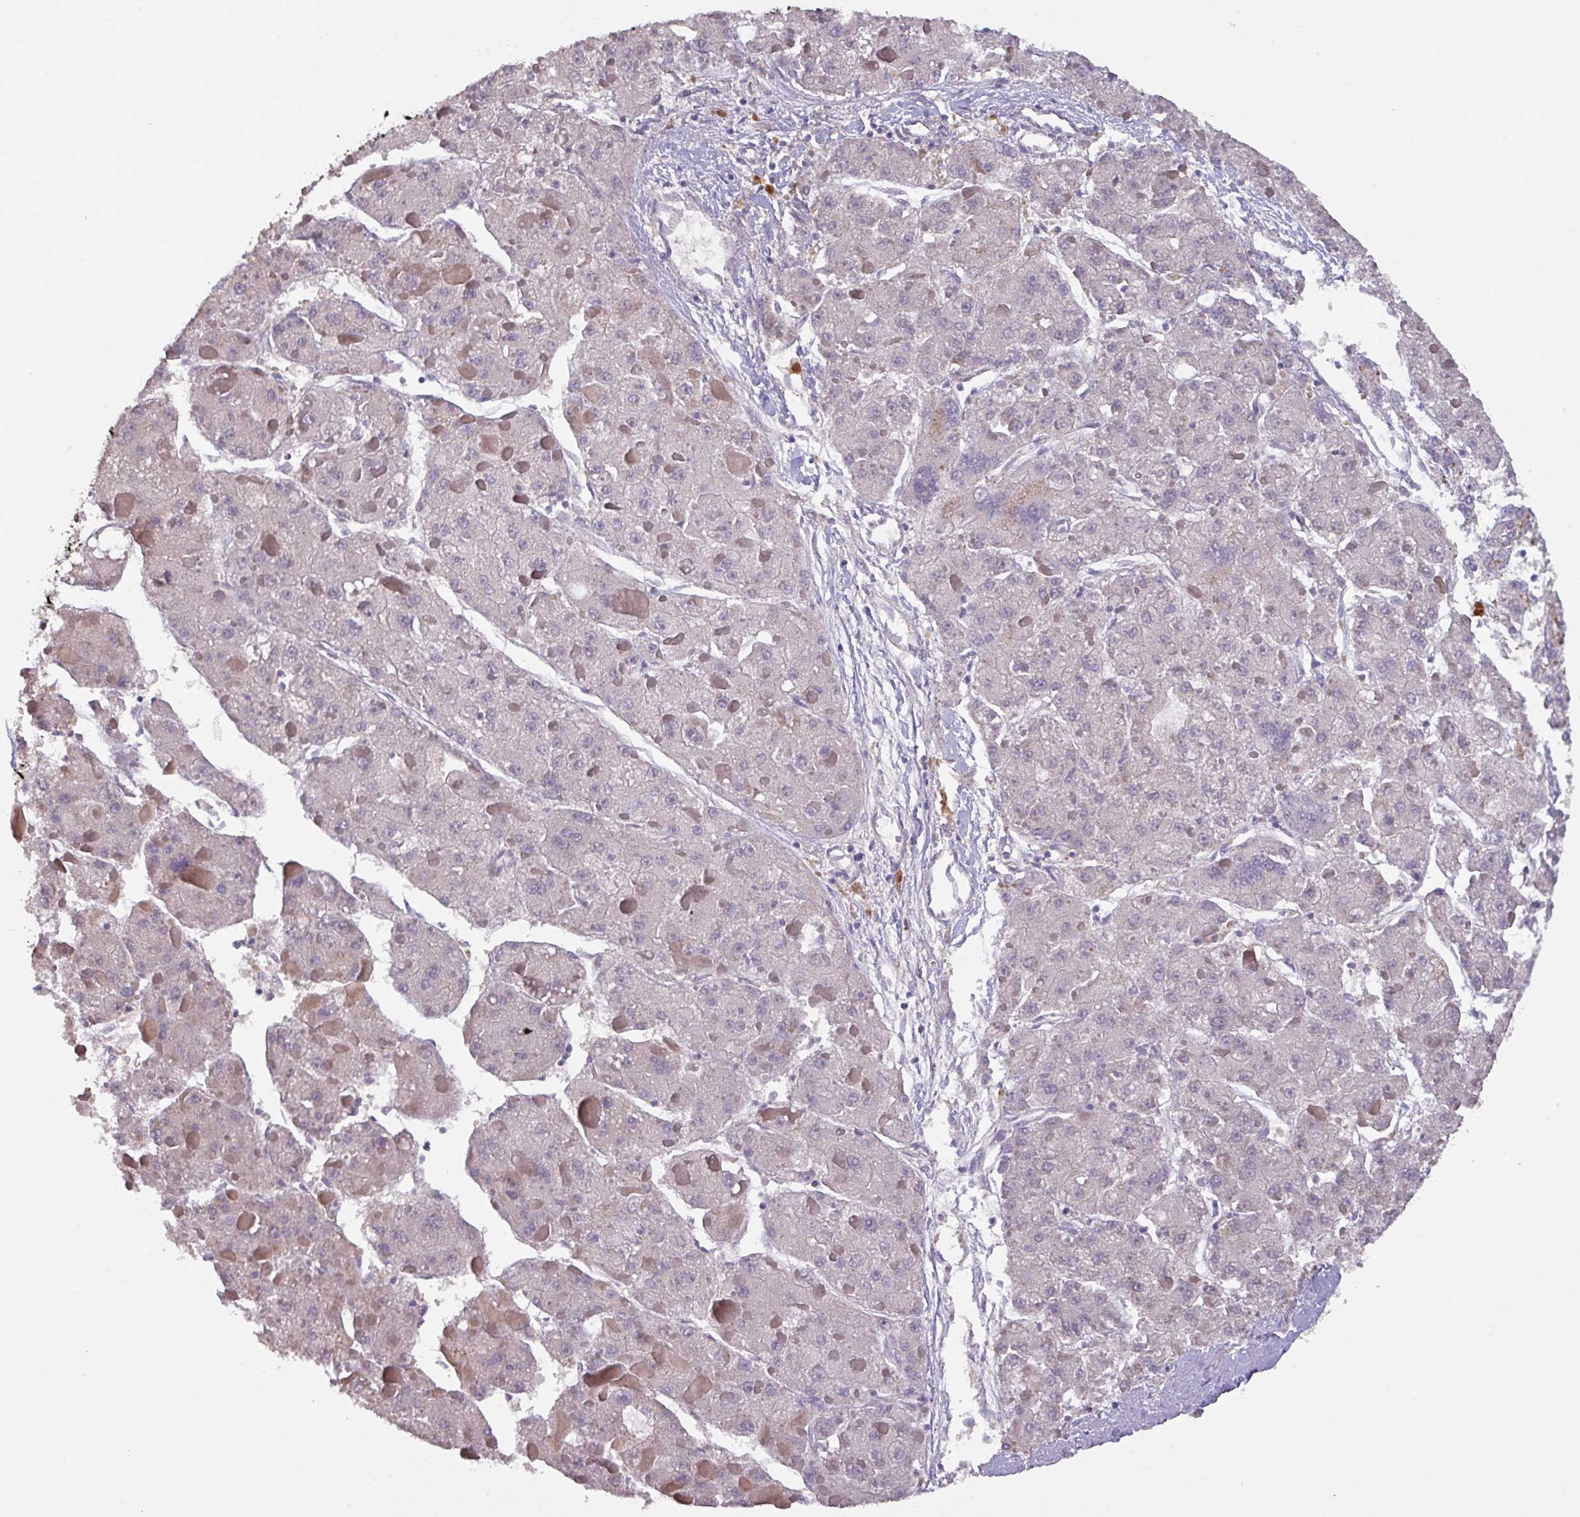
{"staining": {"intensity": "negative", "quantity": "none", "location": "none"}, "tissue": "liver cancer", "cell_type": "Tumor cells", "image_type": "cancer", "snomed": [{"axis": "morphology", "description": "Carcinoma, Hepatocellular, NOS"}, {"axis": "topography", "description": "Liver"}], "caption": "The photomicrograph shows no significant staining in tumor cells of liver hepatocellular carcinoma.", "gene": "PRADC1", "patient": {"sex": "female", "age": 73}}